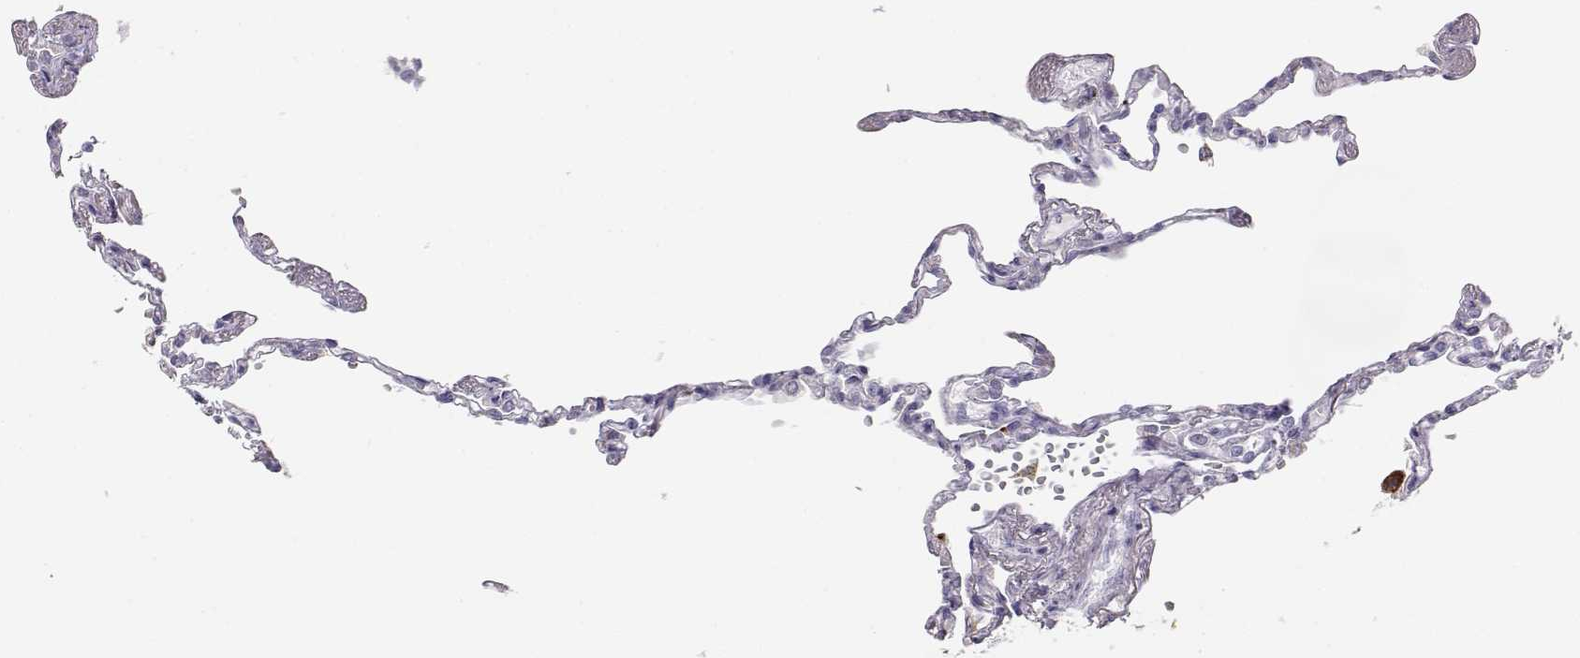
{"staining": {"intensity": "negative", "quantity": "none", "location": "none"}, "tissue": "lung", "cell_type": "Alveolar cells", "image_type": "normal", "snomed": [{"axis": "morphology", "description": "Normal tissue, NOS"}, {"axis": "topography", "description": "Lung"}], "caption": "Normal lung was stained to show a protein in brown. There is no significant positivity in alveolar cells. (Stains: DAB (3,3'-diaminobenzidine) immunohistochemistry (IHC) with hematoxylin counter stain, Microscopy: brightfield microscopy at high magnification).", "gene": "TKTL1", "patient": {"sex": "male", "age": 78}}